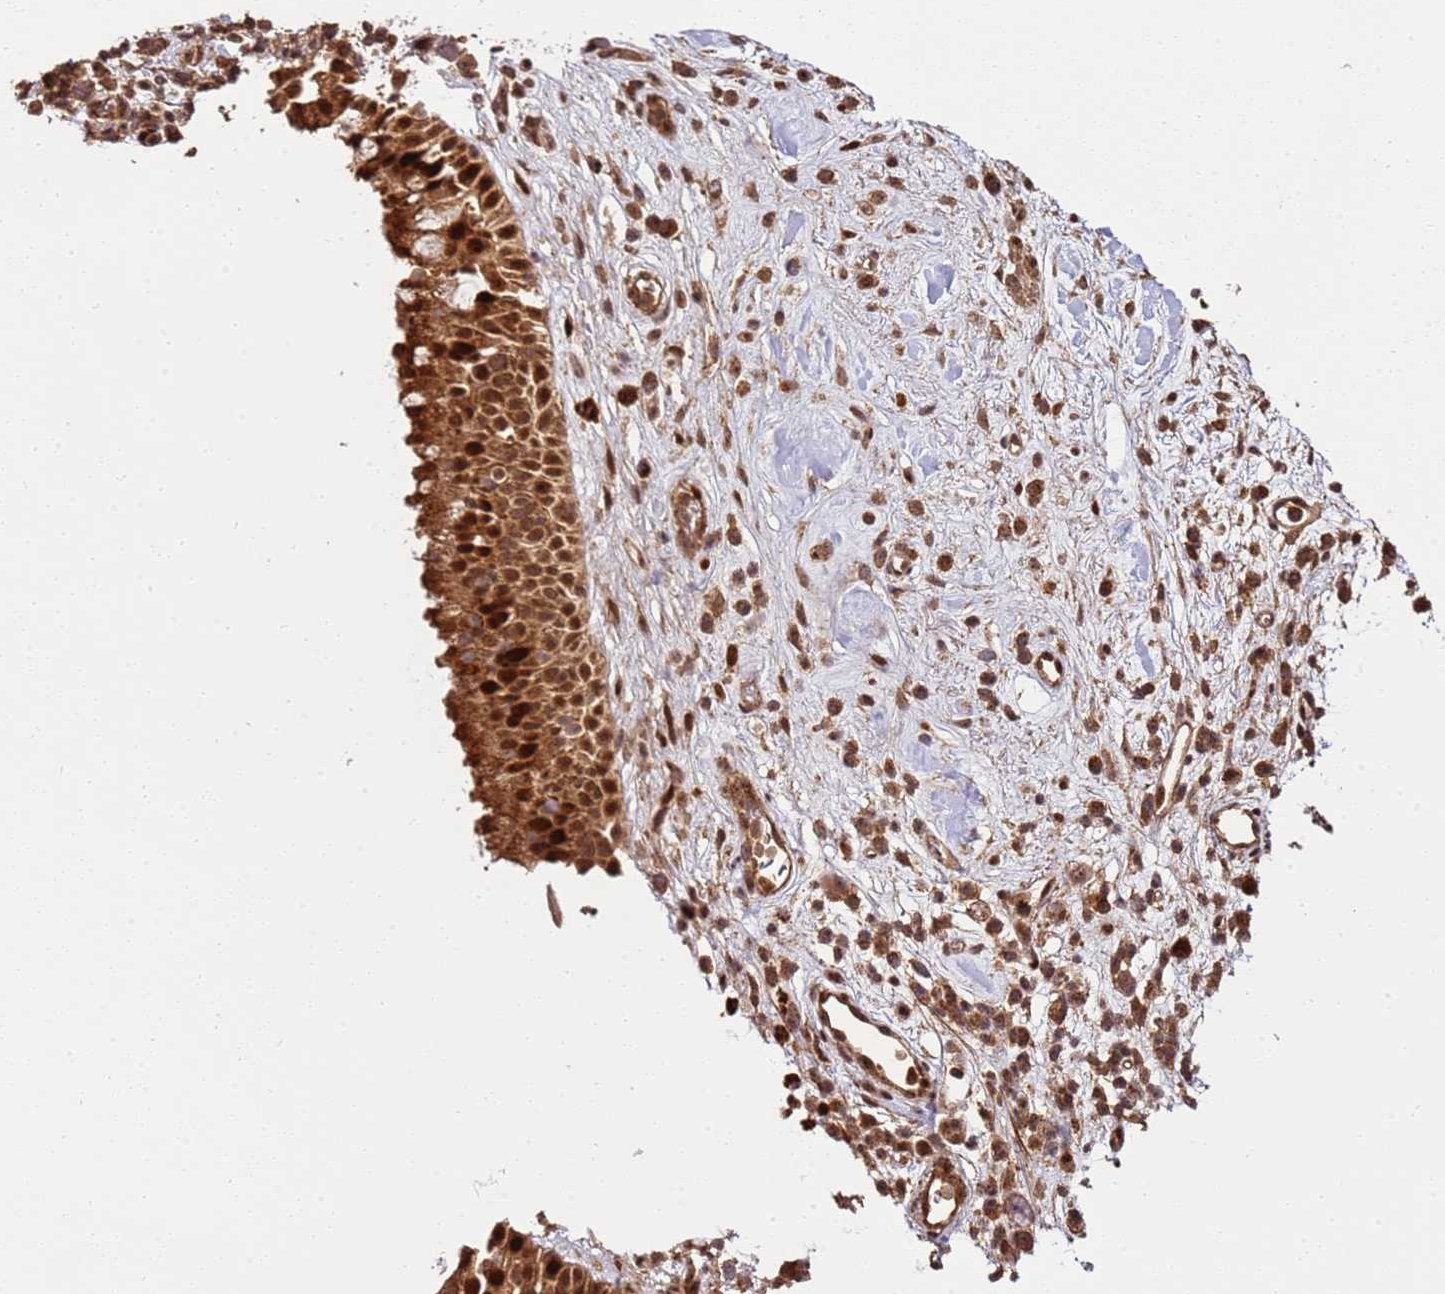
{"staining": {"intensity": "strong", "quantity": ">75%", "location": "cytoplasmic/membranous,nuclear"}, "tissue": "nasopharynx", "cell_type": "Respiratory epithelial cells", "image_type": "normal", "snomed": [{"axis": "morphology", "description": "Normal tissue, NOS"}, {"axis": "morphology", "description": "Squamous cell carcinoma, NOS"}, {"axis": "topography", "description": "Nasopharynx"}, {"axis": "topography", "description": "Head-Neck"}], "caption": "Nasopharynx stained with IHC shows strong cytoplasmic/membranous,nuclear expression in about >75% of respiratory epithelial cells.", "gene": "PEX14", "patient": {"sex": "male", "age": 85}}